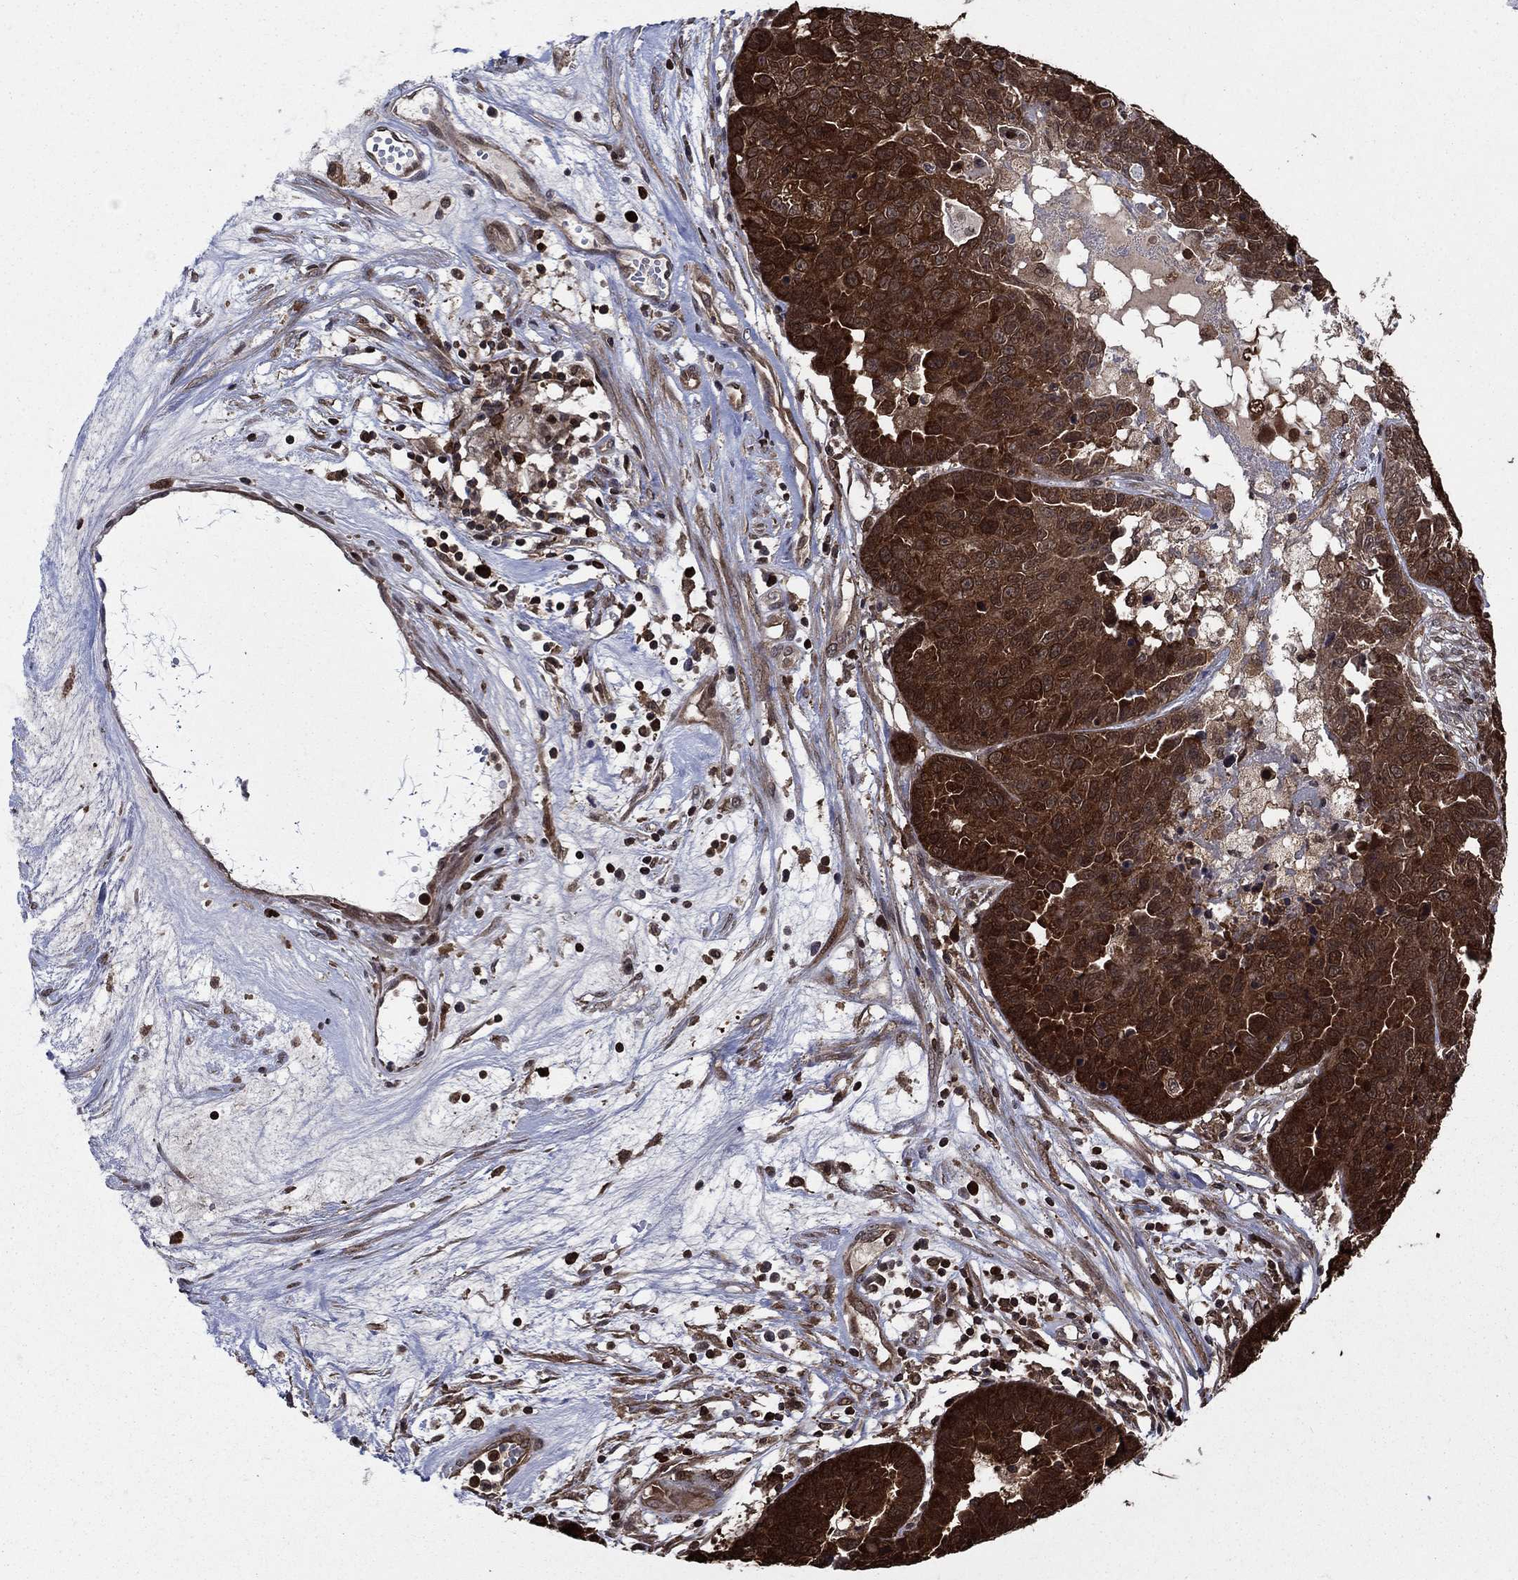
{"staining": {"intensity": "strong", "quantity": ">75%", "location": "cytoplasmic/membranous"}, "tissue": "ovarian cancer", "cell_type": "Tumor cells", "image_type": "cancer", "snomed": [{"axis": "morphology", "description": "Cystadenocarcinoma, serous, NOS"}, {"axis": "topography", "description": "Ovary"}], "caption": "Immunohistochemistry (DAB (3,3'-diaminobenzidine)) staining of human serous cystadenocarcinoma (ovarian) reveals strong cytoplasmic/membranous protein staining in about >75% of tumor cells.", "gene": "CACYBP", "patient": {"sex": "female", "age": 87}}